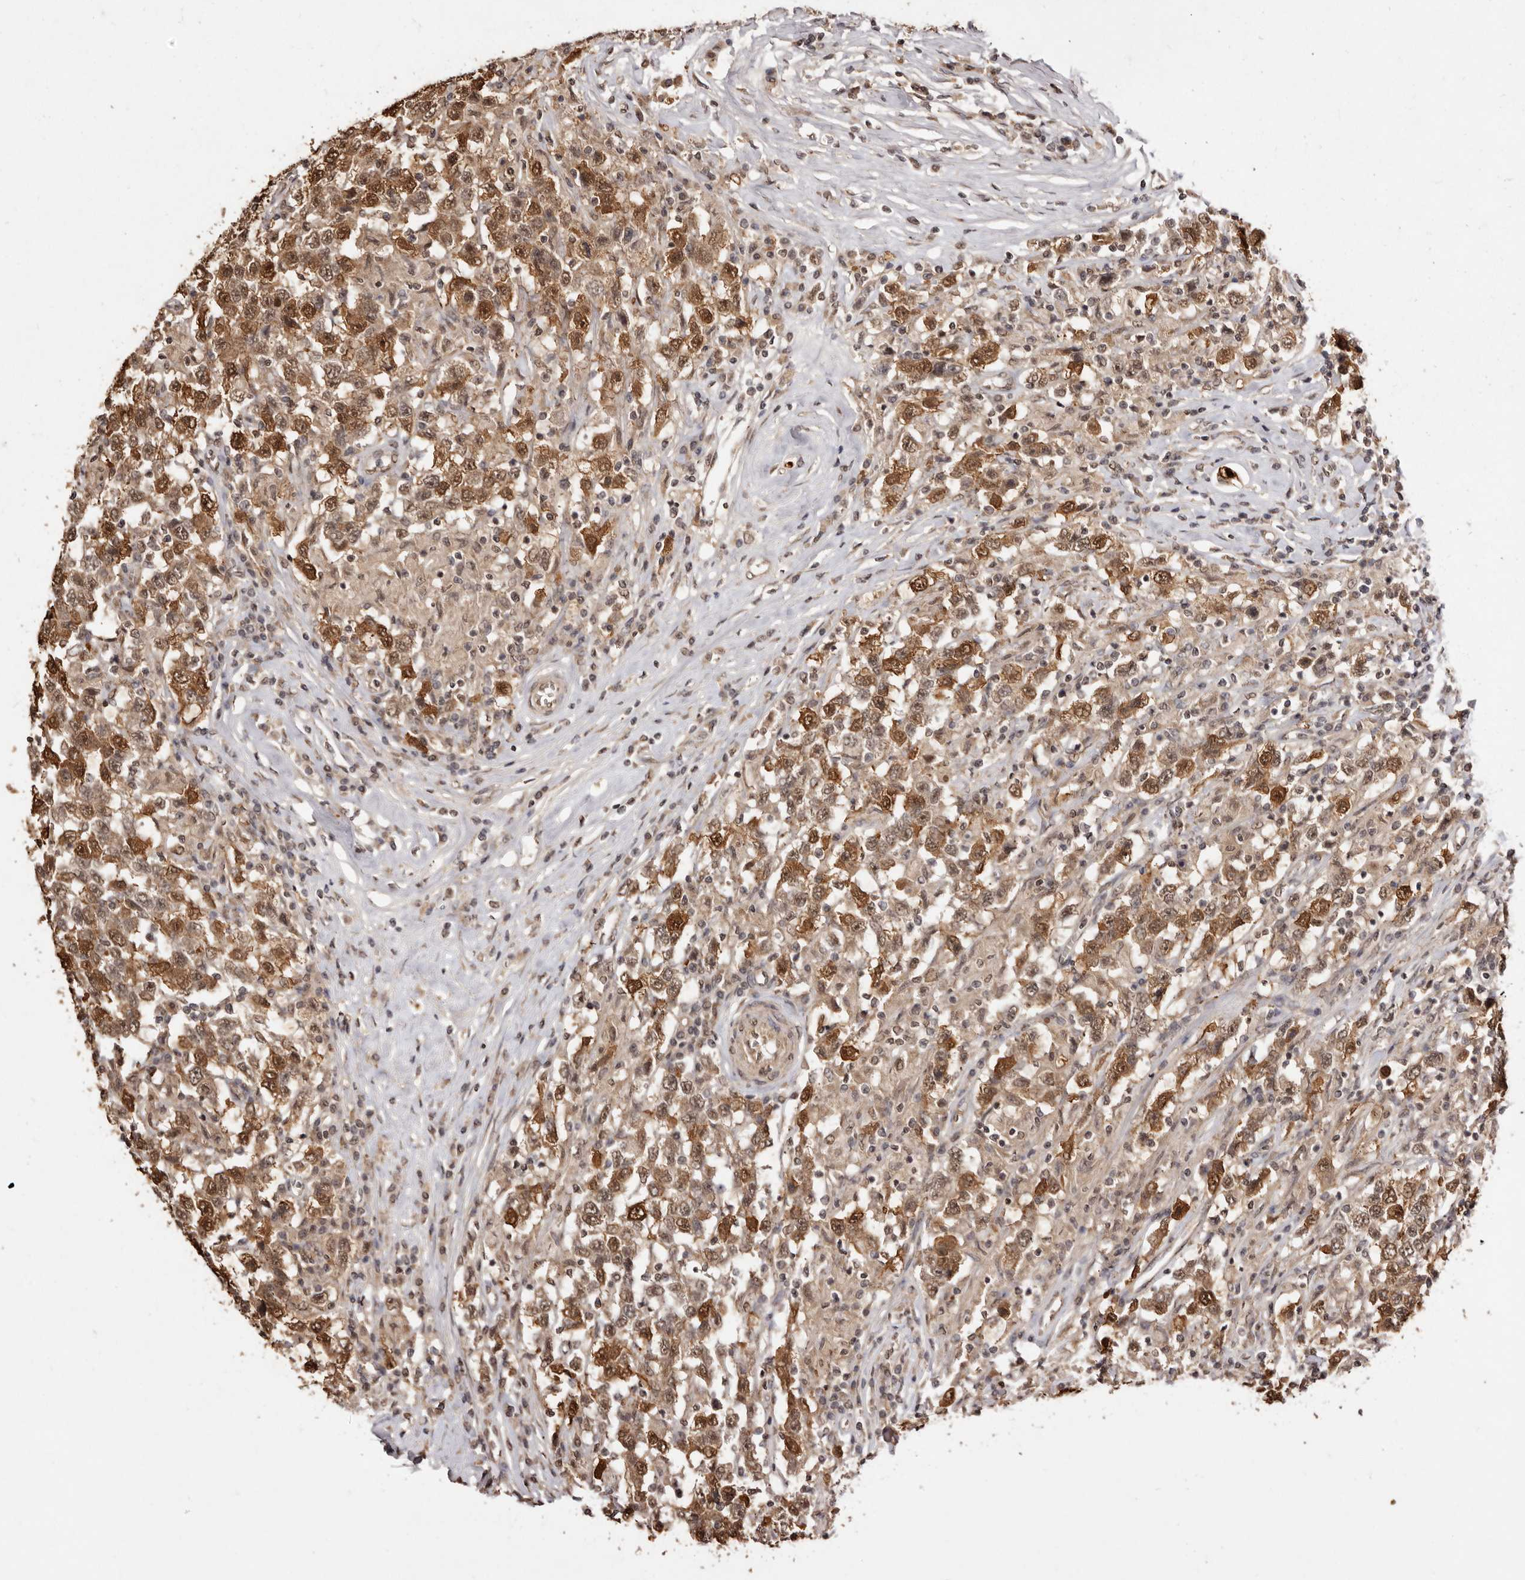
{"staining": {"intensity": "strong", "quantity": ">75%", "location": "cytoplasmic/membranous,nuclear"}, "tissue": "testis cancer", "cell_type": "Tumor cells", "image_type": "cancer", "snomed": [{"axis": "morphology", "description": "Seminoma, NOS"}, {"axis": "topography", "description": "Testis"}], "caption": "The histopathology image reveals immunohistochemical staining of testis seminoma. There is strong cytoplasmic/membranous and nuclear staining is present in about >75% of tumor cells.", "gene": "NOTCH1", "patient": {"sex": "male", "age": 41}}